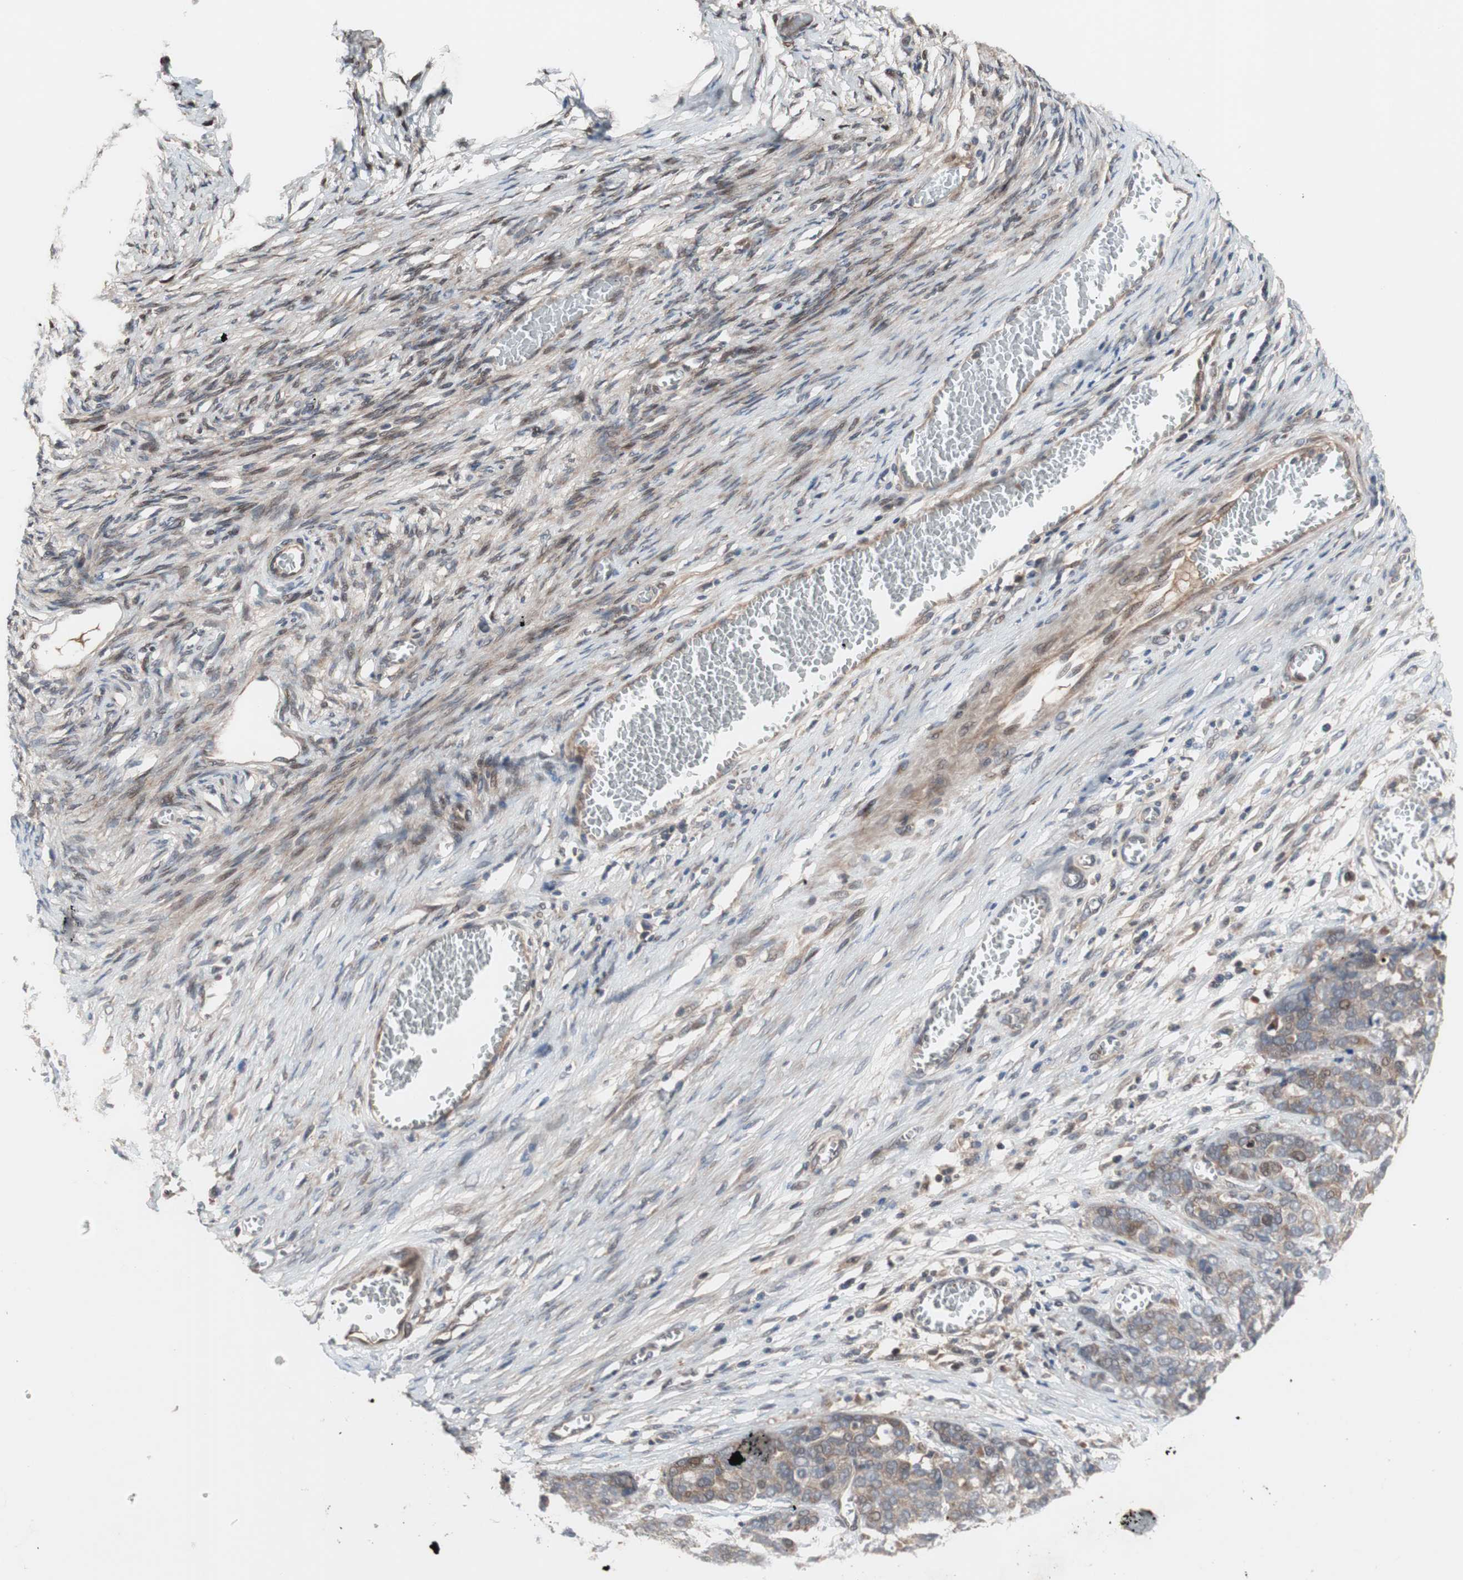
{"staining": {"intensity": "moderate", "quantity": ">75%", "location": "cytoplasmic/membranous"}, "tissue": "ovarian cancer", "cell_type": "Tumor cells", "image_type": "cancer", "snomed": [{"axis": "morphology", "description": "Cystadenocarcinoma, serous, NOS"}, {"axis": "topography", "description": "Ovary"}], "caption": "Serous cystadenocarcinoma (ovarian) tissue reveals moderate cytoplasmic/membranous positivity in about >75% of tumor cells", "gene": "OAZ1", "patient": {"sex": "female", "age": 44}}